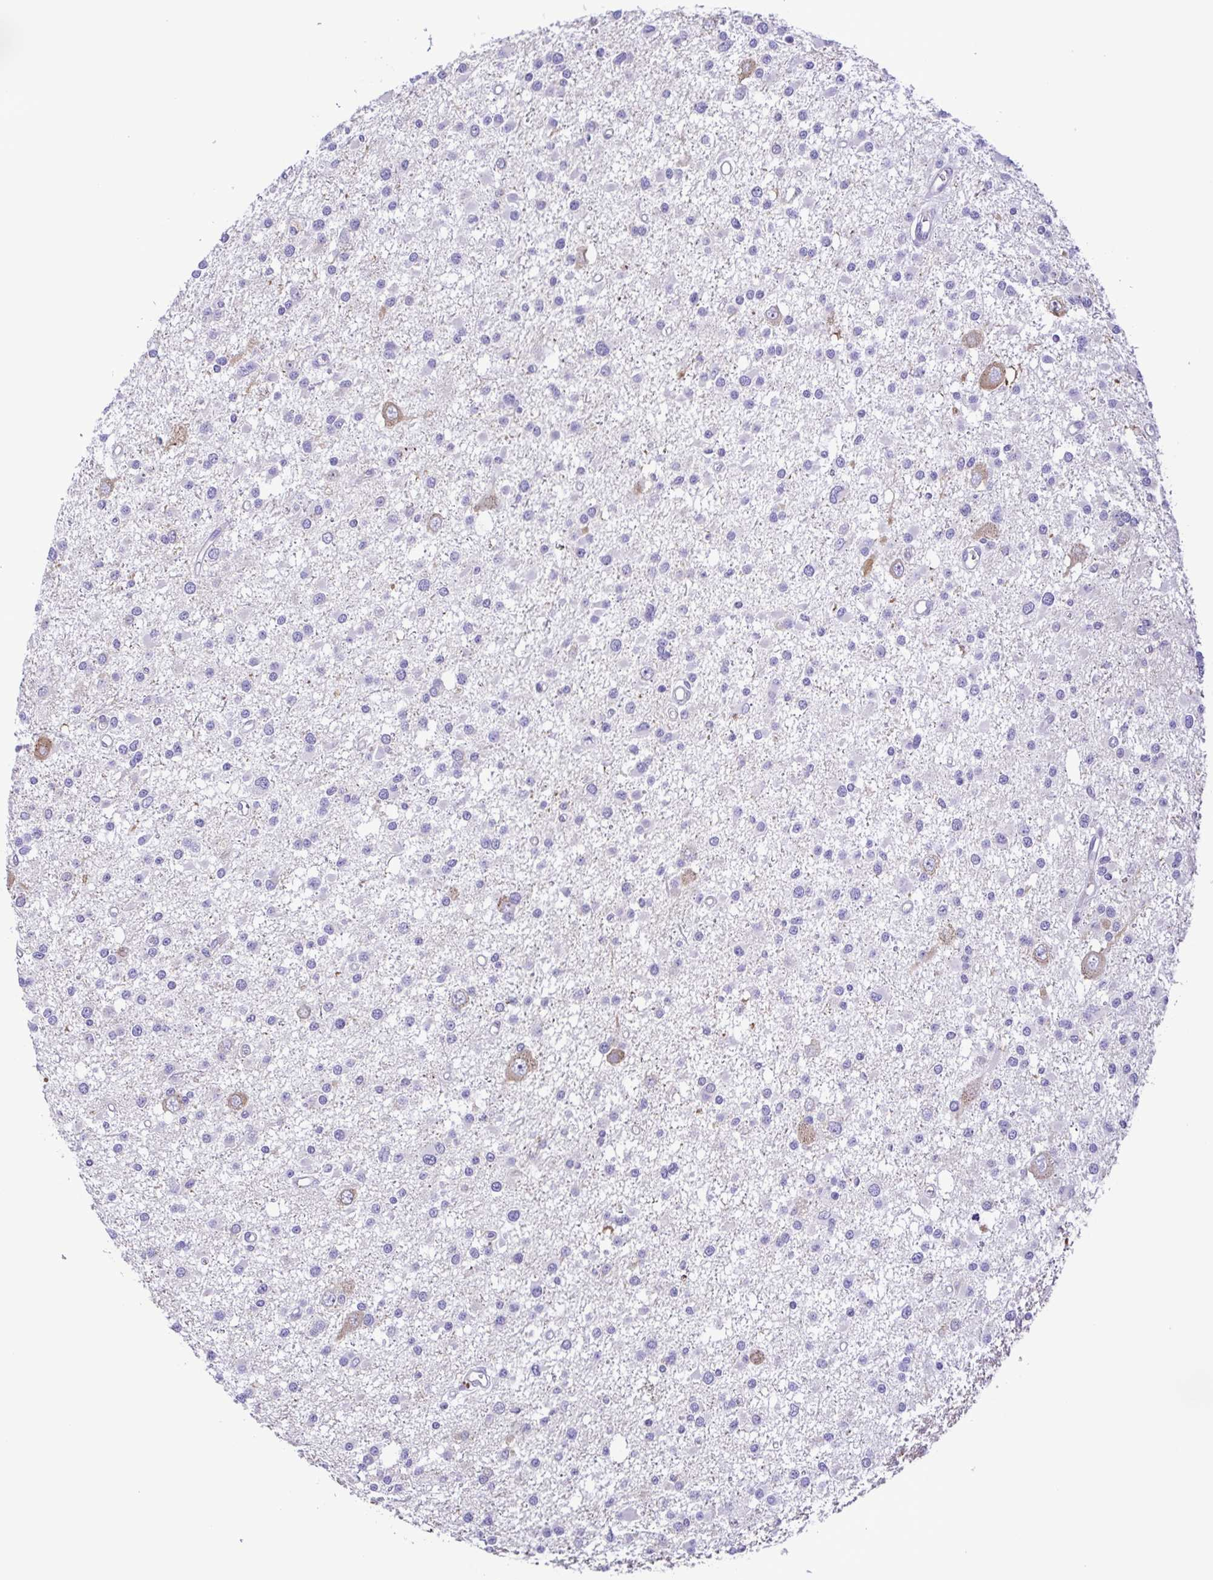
{"staining": {"intensity": "negative", "quantity": "none", "location": "none"}, "tissue": "glioma", "cell_type": "Tumor cells", "image_type": "cancer", "snomed": [{"axis": "morphology", "description": "Glioma, malignant, High grade"}, {"axis": "topography", "description": "Brain"}], "caption": "Immunohistochemical staining of human malignant glioma (high-grade) exhibits no significant positivity in tumor cells.", "gene": "FLT1", "patient": {"sex": "male", "age": 54}}